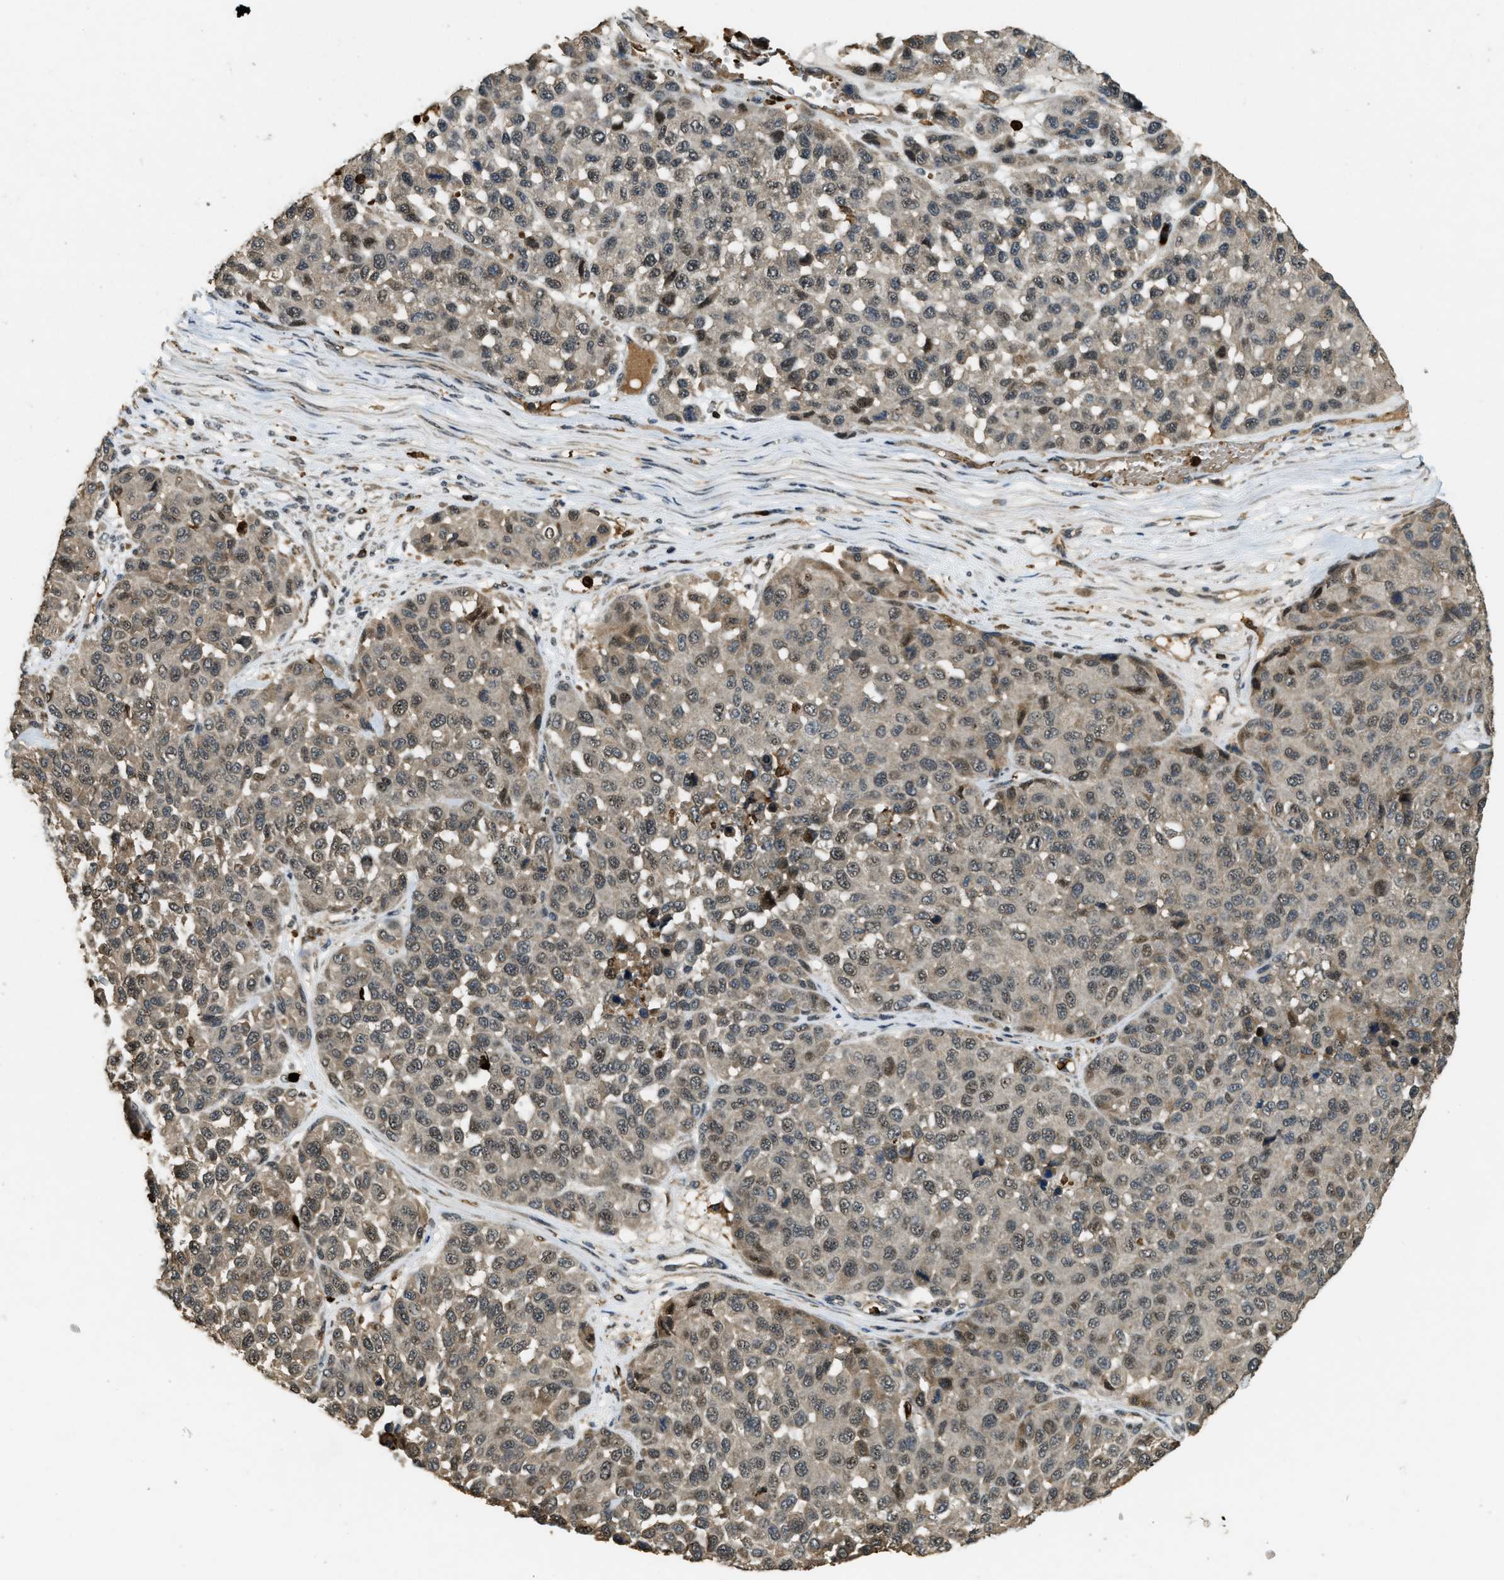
{"staining": {"intensity": "weak", "quantity": ">75%", "location": "cytoplasmic/membranous"}, "tissue": "melanoma", "cell_type": "Tumor cells", "image_type": "cancer", "snomed": [{"axis": "morphology", "description": "Malignant melanoma, NOS"}, {"axis": "topography", "description": "Skin"}], "caption": "Human melanoma stained for a protein (brown) reveals weak cytoplasmic/membranous positive positivity in approximately >75% of tumor cells.", "gene": "RNF141", "patient": {"sex": "male", "age": 62}}